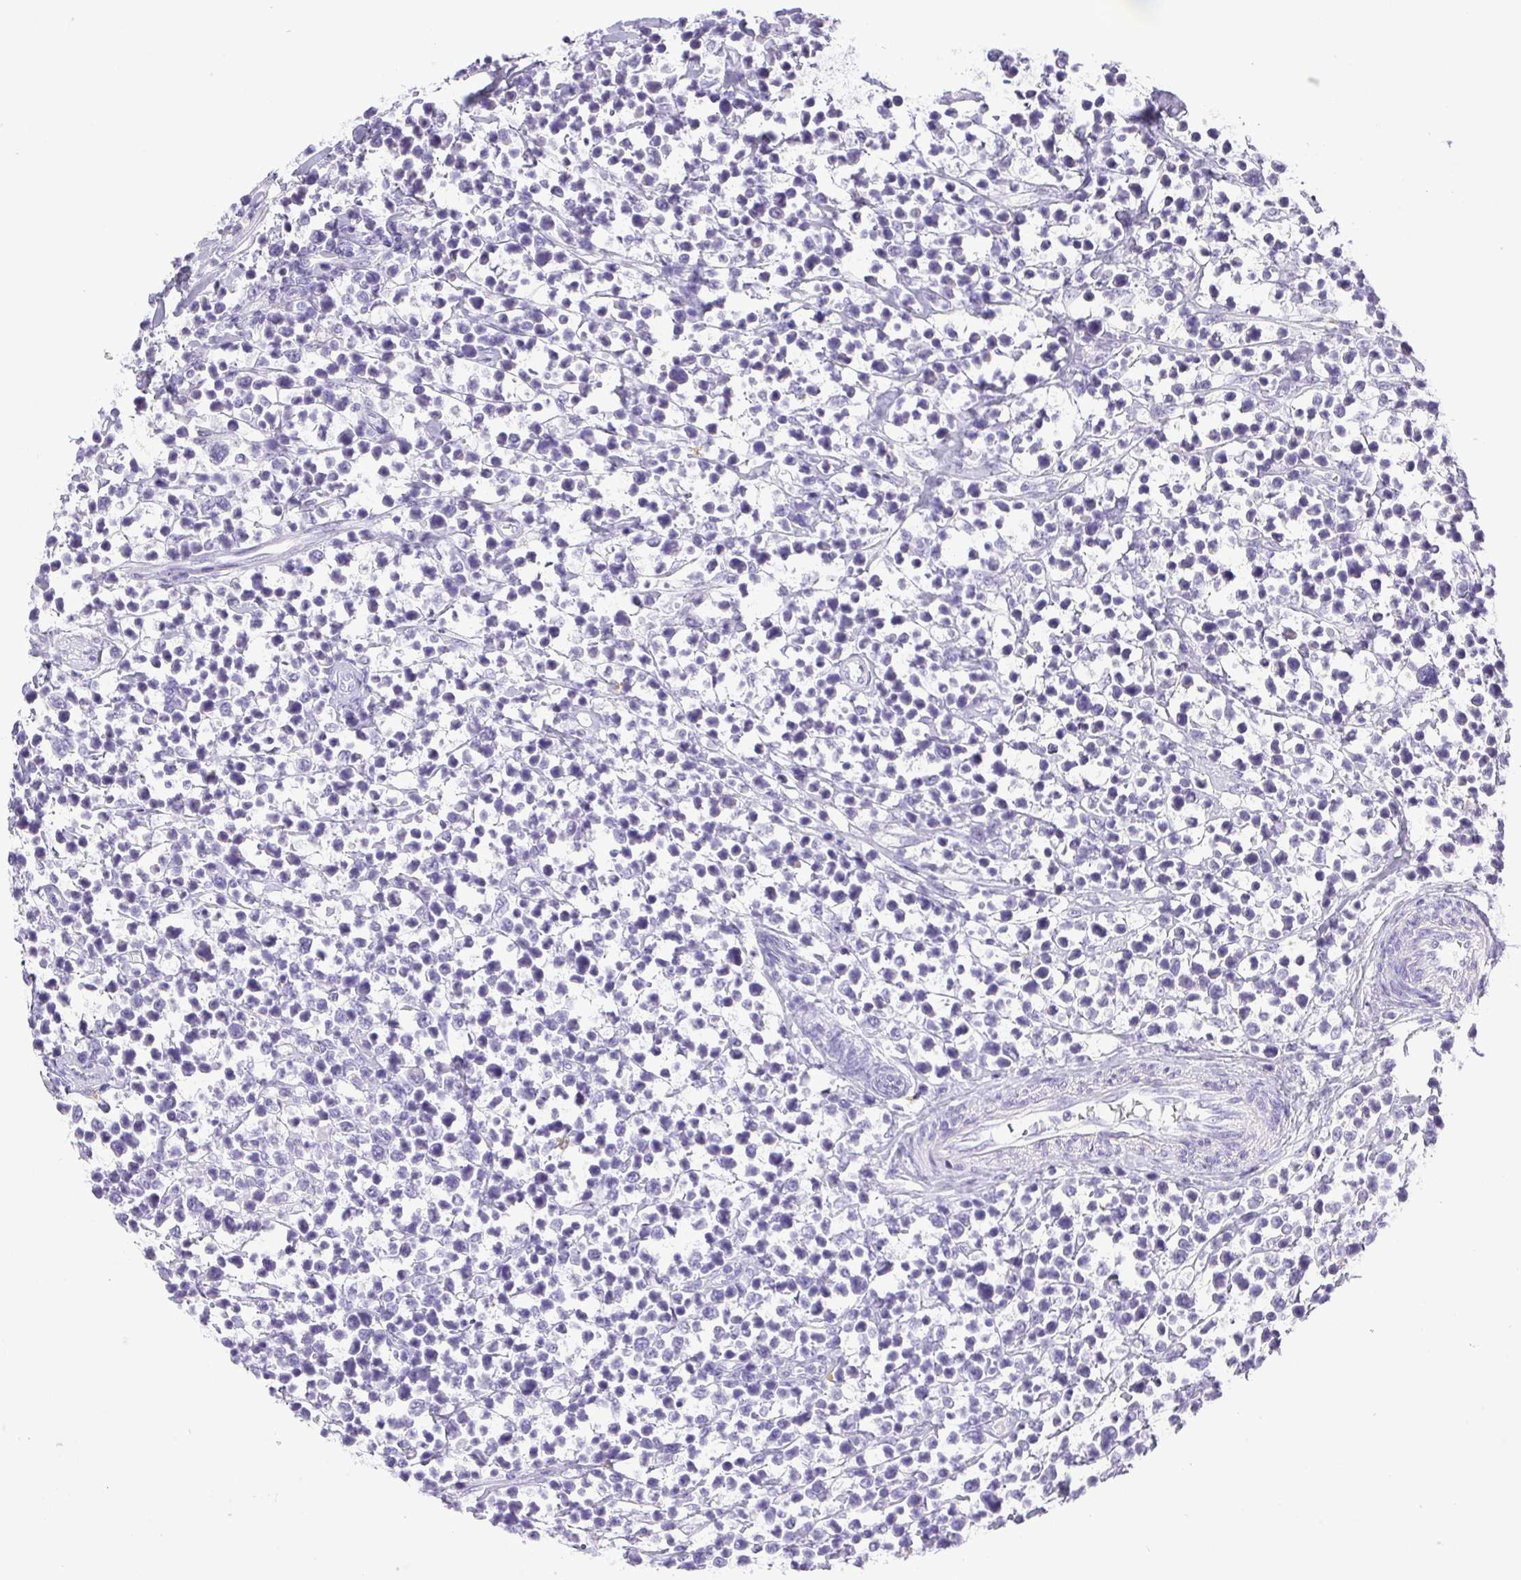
{"staining": {"intensity": "negative", "quantity": "none", "location": "none"}, "tissue": "lymphoma", "cell_type": "Tumor cells", "image_type": "cancer", "snomed": [{"axis": "morphology", "description": "Malignant lymphoma, non-Hodgkin's type, High grade"}, {"axis": "topography", "description": "Soft tissue"}], "caption": "DAB (3,3'-diaminobenzidine) immunohistochemical staining of lymphoma demonstrates no significant staining in tumor cells.", "gene": "PAPPA2", "patient": {"sex": "female", "age": 56}}